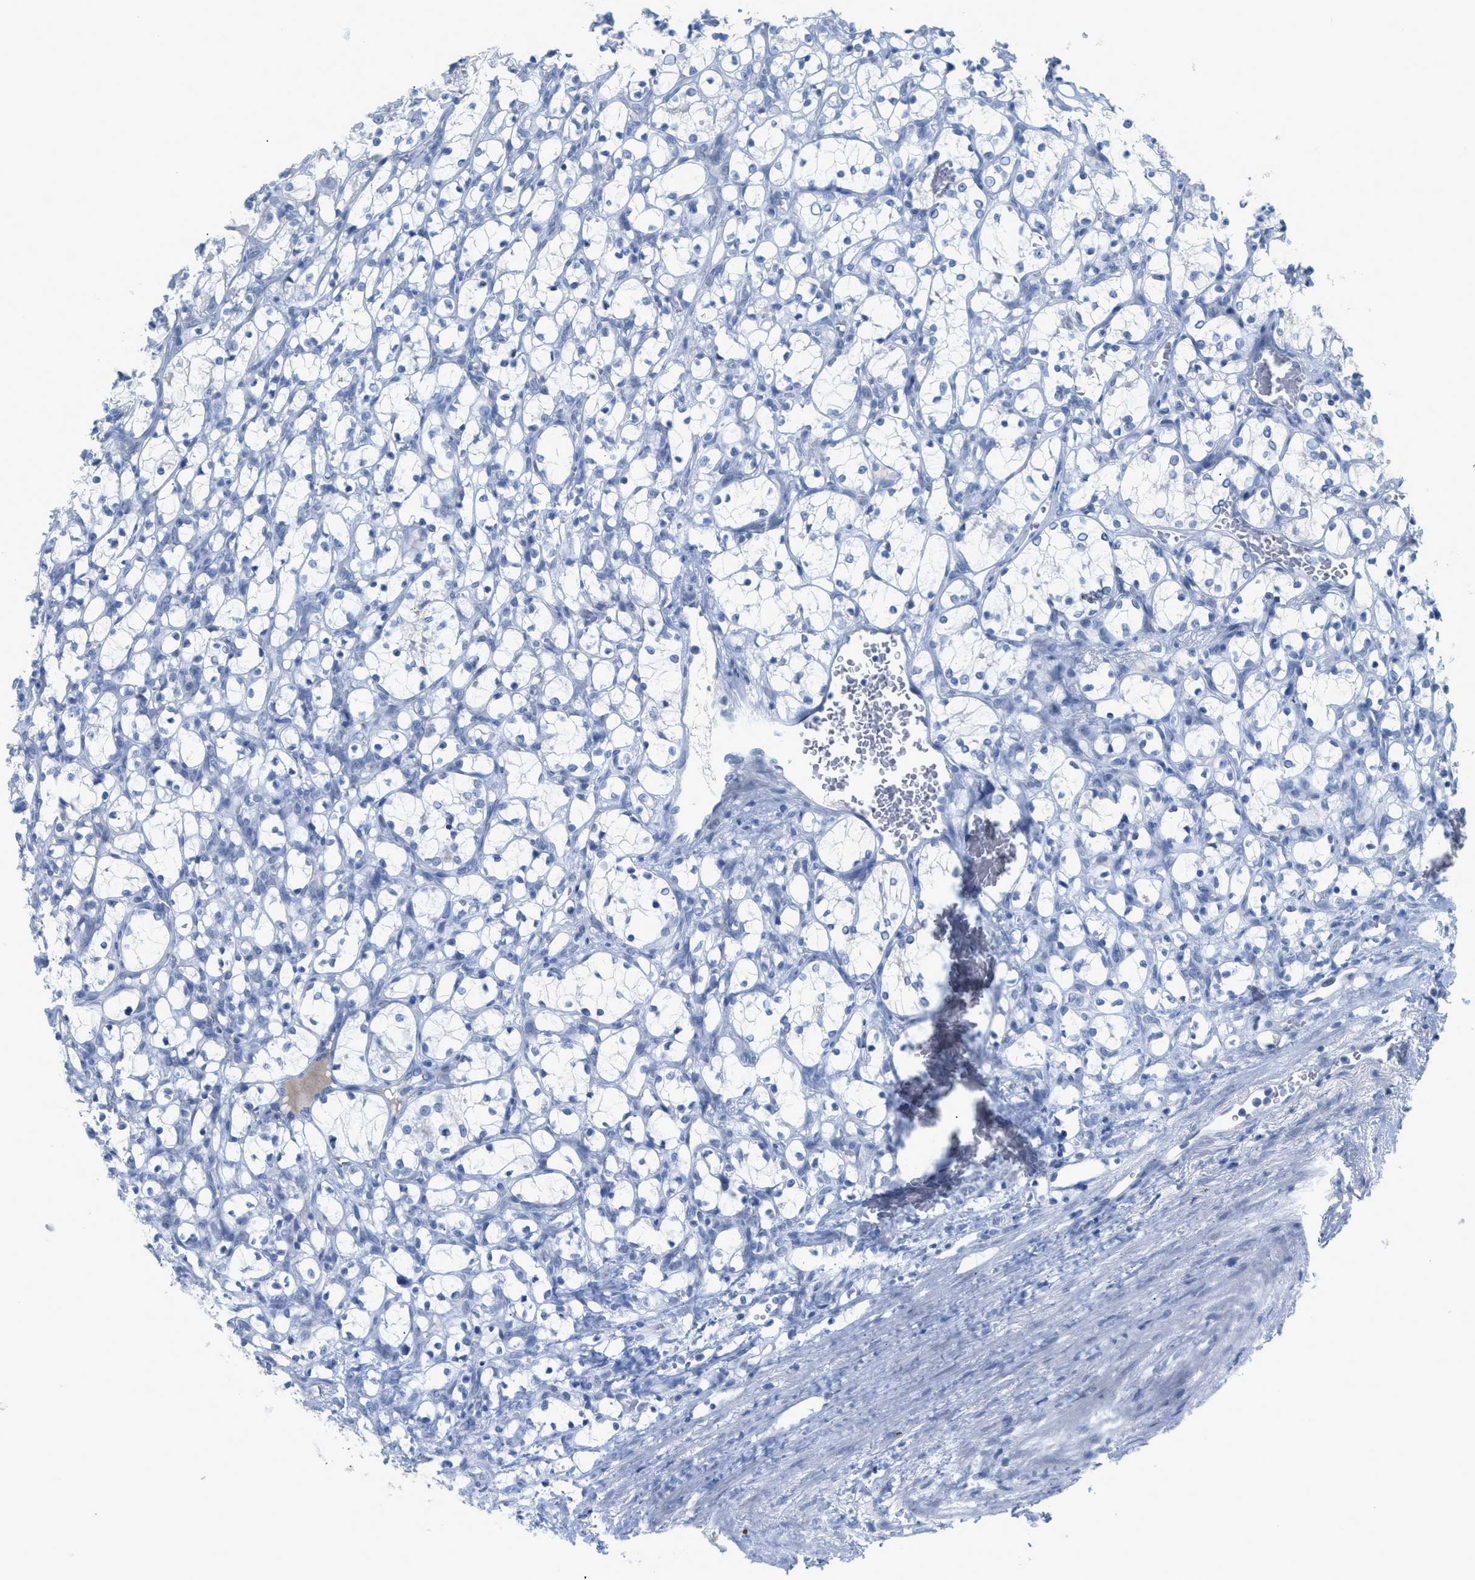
{"staining": {"intensity": "negative", "quantity": "none", "location": "none"}, "tissue": "renal cancer", "cell_type": "Tumor cells", "image_type": "cancer", "snomed": [{"axis": "morphology", "description": "Adenocarcinoma, NOS"}, {"axis": "topography", "description": "Kidney"}], "caption": "Human renal cancer stained for a protein using IHC exhibits no expression in tumor cells.", "gene": "HSF2", "patient": {"sex": "female", "age": 69}}